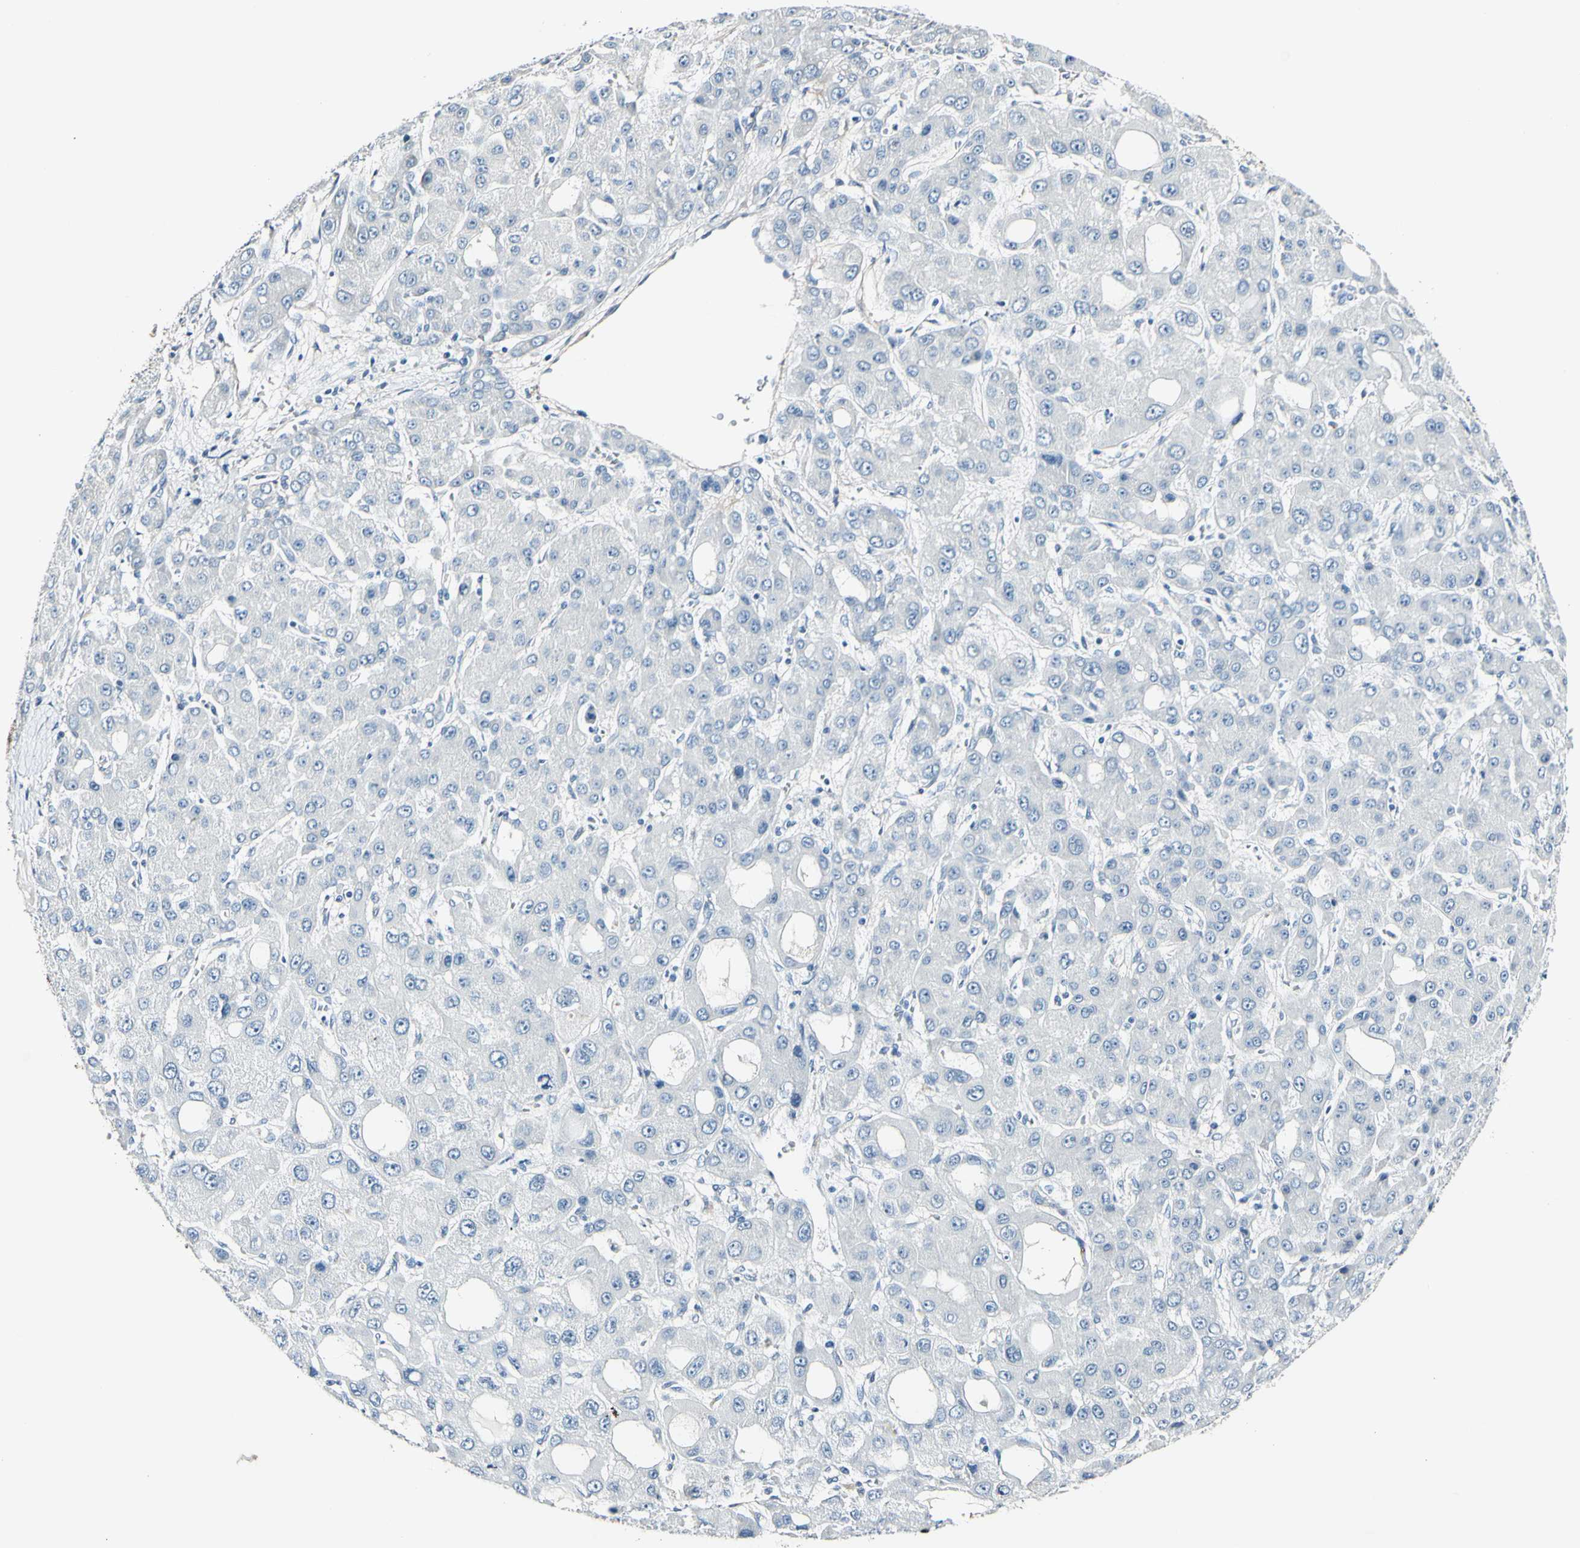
{"staining": {"intensity": "negative", "quantity": "none", "location": "none"}, "tissue": "liver cancer", "cell_type": "Tumor cells", "image_type": "cancer", "snomed": [{"axis": "morphology", "description": "Carcinoma, Hepatocellular, NOS"}, {"axis": "topography", "description": "Liver"}], "caption": "Image shows no protein positivity in tumor cells of liver cancer tissue.", "gene": "COL6A3", "patient": {"sex": "male", "age": 55}}